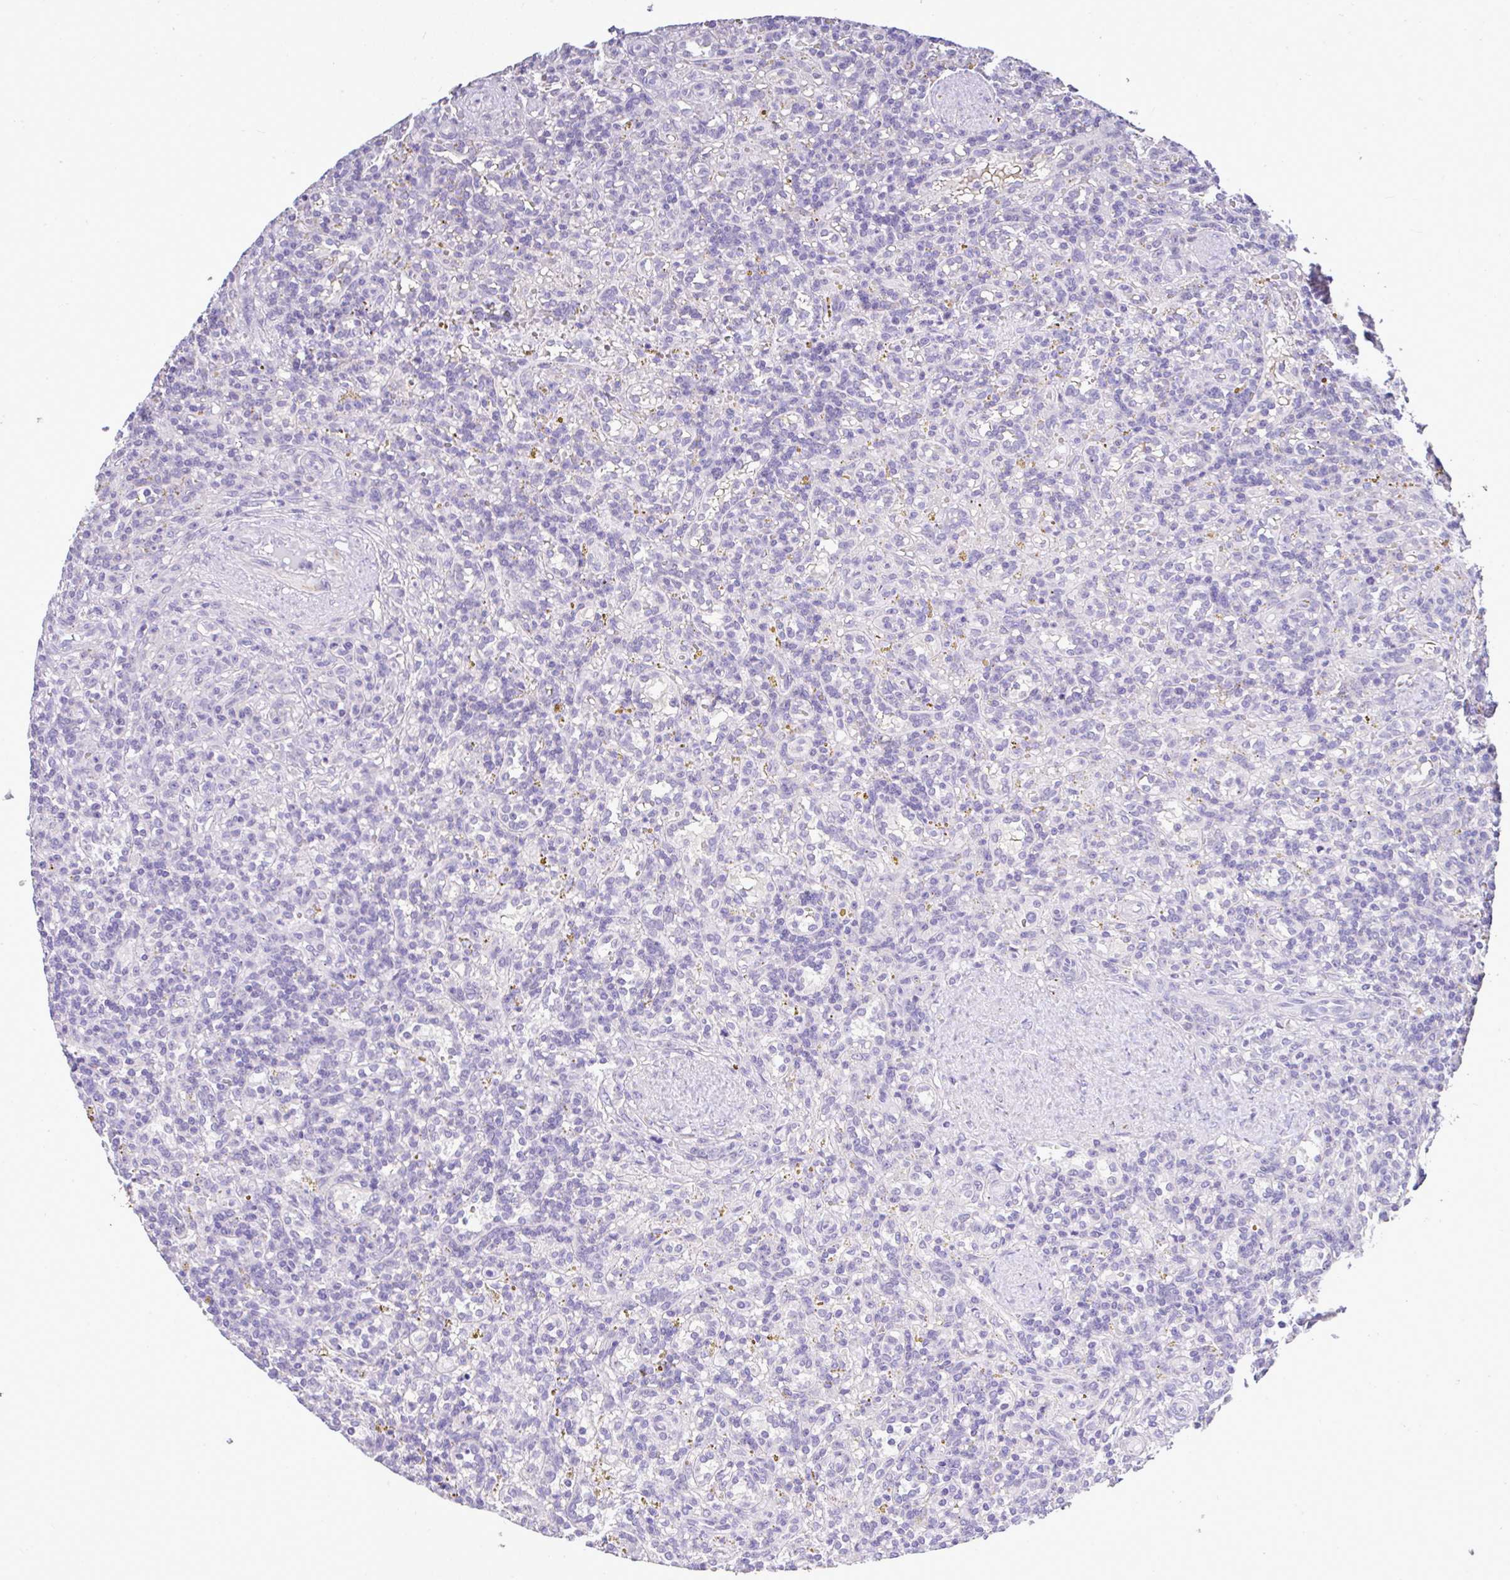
{"staining": {"intensity": "negative", "quantity": "none", "location": "none"}, "tissue": "lymphoma", "cell_type": "Tumor cells", "image_type": "cancer", "snomed": [{"axis": "morphology", "description": "Malignant lymphoma, non-Hodgkin's type, Low grade"}, {"axis": "topography", "description": "Spleen"}], "caption": "Immunohistochemistry (IHC) of low-grade malignant lymphoma, non-Hodgkin's type exhibits no positivity in tumor cells.", "gene": "CTU1", "patient": {"sex": "male", "age": 67}}